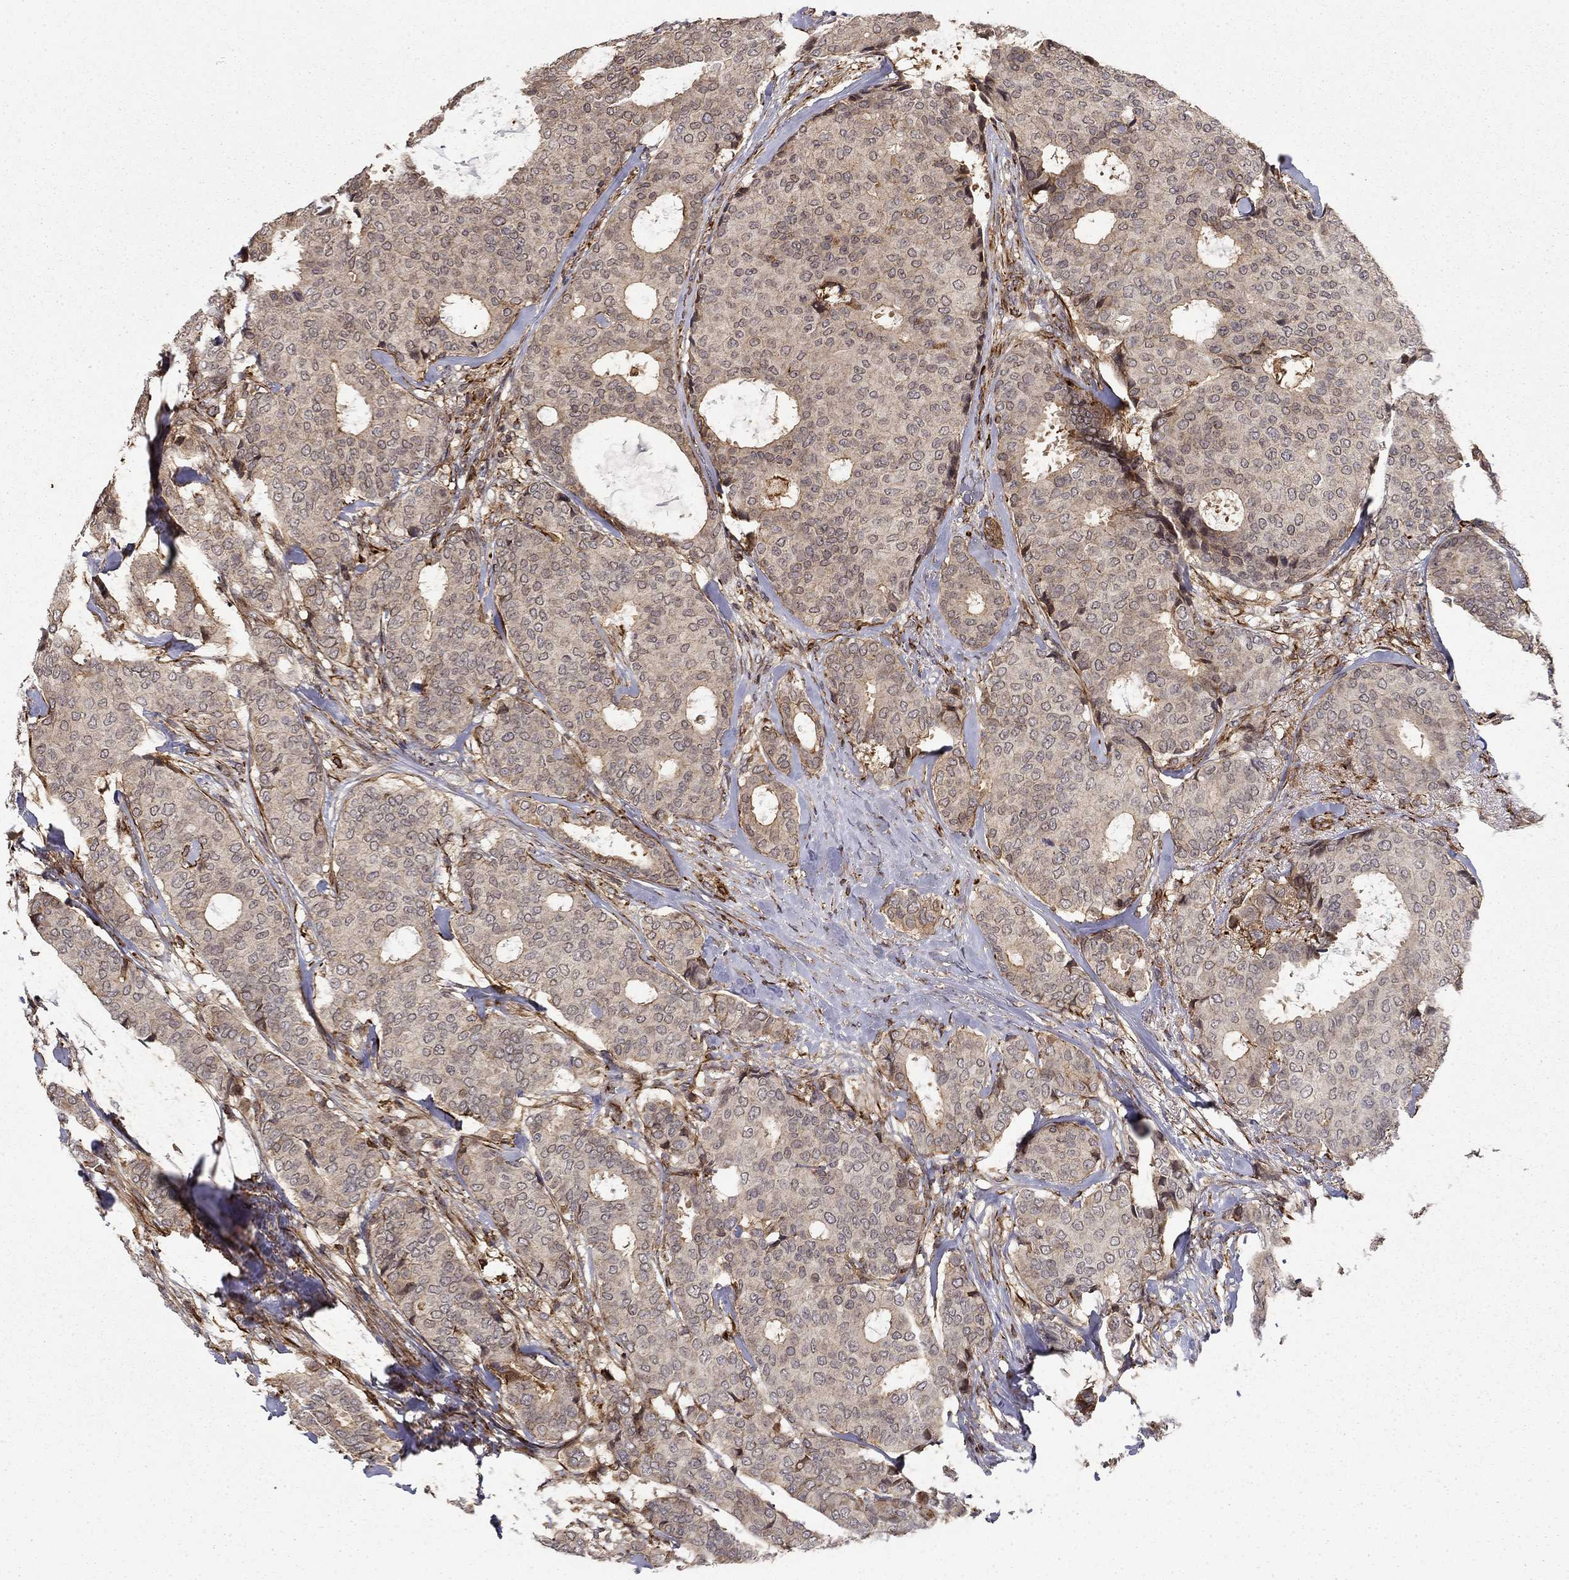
{"staining": {"intensity": "negative", "quantity": "none", "location": "none"}, "tissue": "breast cancer", "cell_type": "Tumor cells", "image_type": "cancer", "snomed": [{"axis": "morphology", "description": "Duct carcinoma"}, {"axis": "topography", "description": "Breast"}], "caption": "Immunohistochemistry (IHC) photomicrograph of neoplastic tissue: invasive ductal carcinoma (breast) stained with DAB displays no significant protein expression in tumor cells.", "gene": "ADM", "patient": {"sex": "female", "age": 75}}